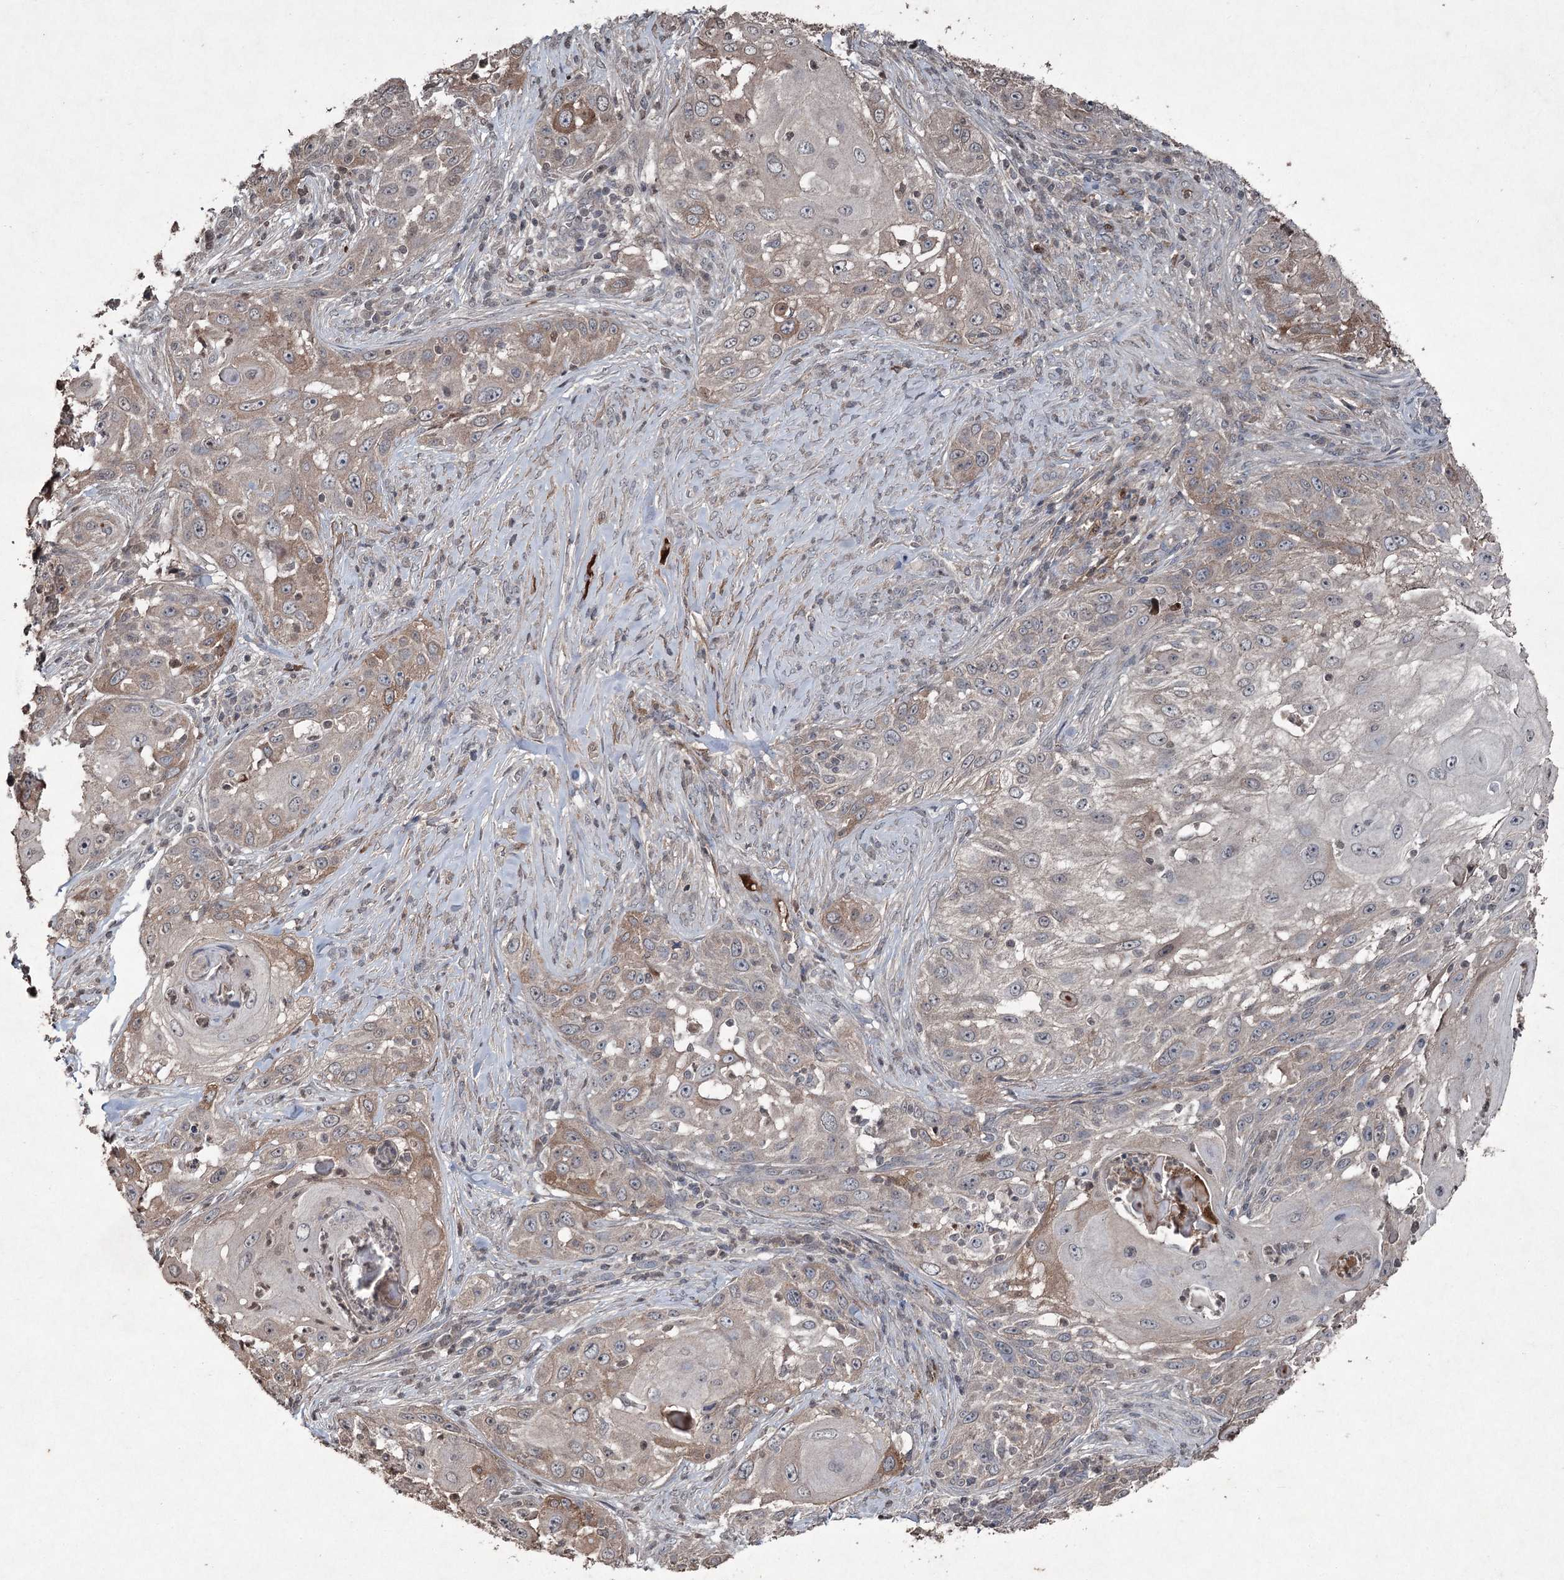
{"staining": {"intensity": "weak", "quantity": "<25%", "location": "cytoplasmic/membranous"}, "tissue": "skin cancer", "cell_type": "Tumor cells", "image_type": "cancer", "snomed": [{"axis": "morphology", "description": "Squamous cell carcinoma, NOS"}, {"axis": "topography", "description": "Skin"}], "caption": "DAB immunohistochemical staining of squamous cell carcinoma (skin) displays no significant positivity in tumor cells.", "gene": "PGLYRP2", "patient": {"sex": "female", "age": 44}}